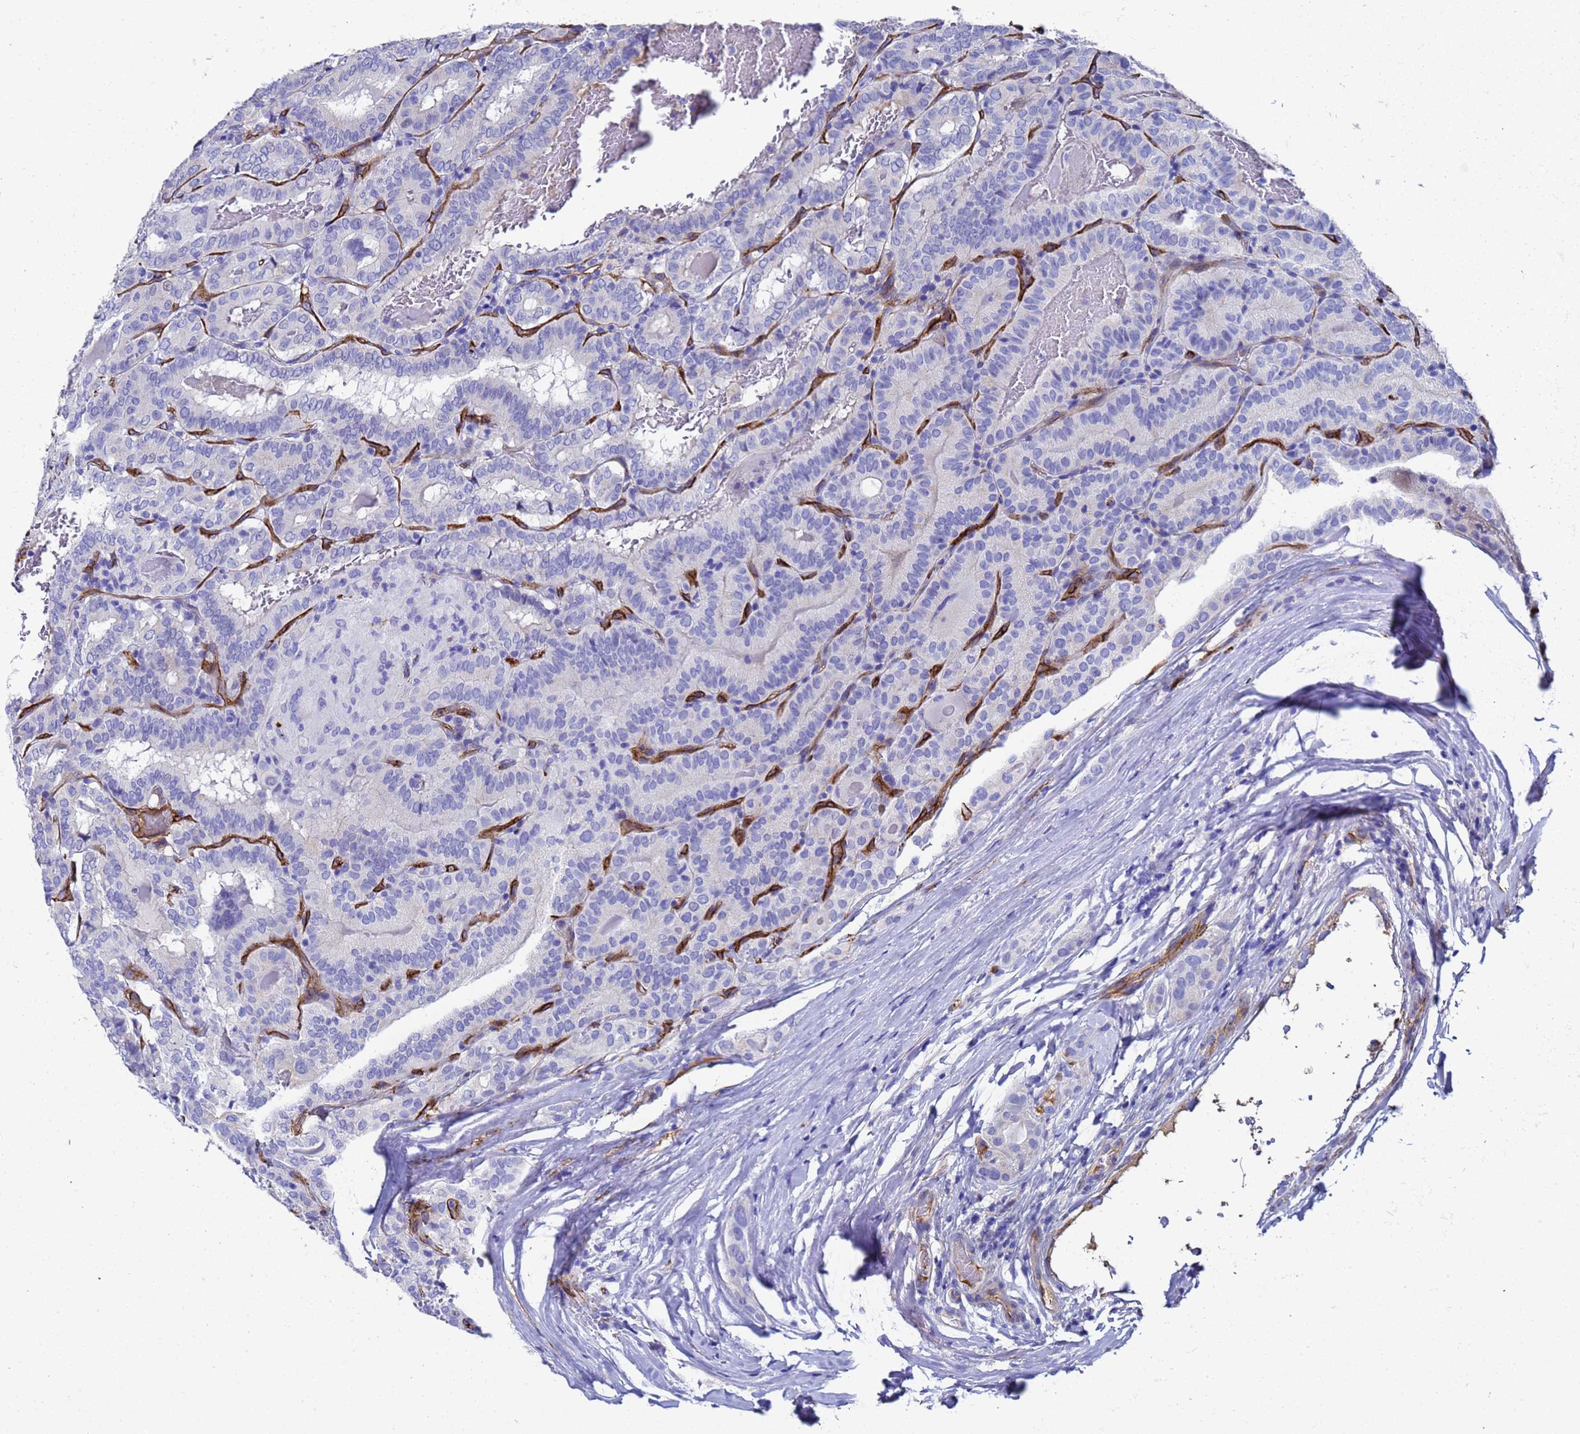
{"staining": {"intensity": "negative", "quantity": "none", "location": "none"}, "tissue": "thyroid cancer", "cell_type": "Tumor cells", "image_type": "cancer", "snomed": [{"axis": "morphology", "description": "Papillary adenocarcinoma, NOS"}, {"axis": "topography", "description": "Thyroid gland"}], "caption": "A histopathology image of thyroid papillary adenocarcinoma stained for a protein displays no brown staining in tumor cells. (Brightfield microscopy of DAB (3,3'-diaminobenzidine) immunohistochemistry at high magnification).", "gene": "ADIPOQ", "patient": {"sex": "female", "age": 72}}